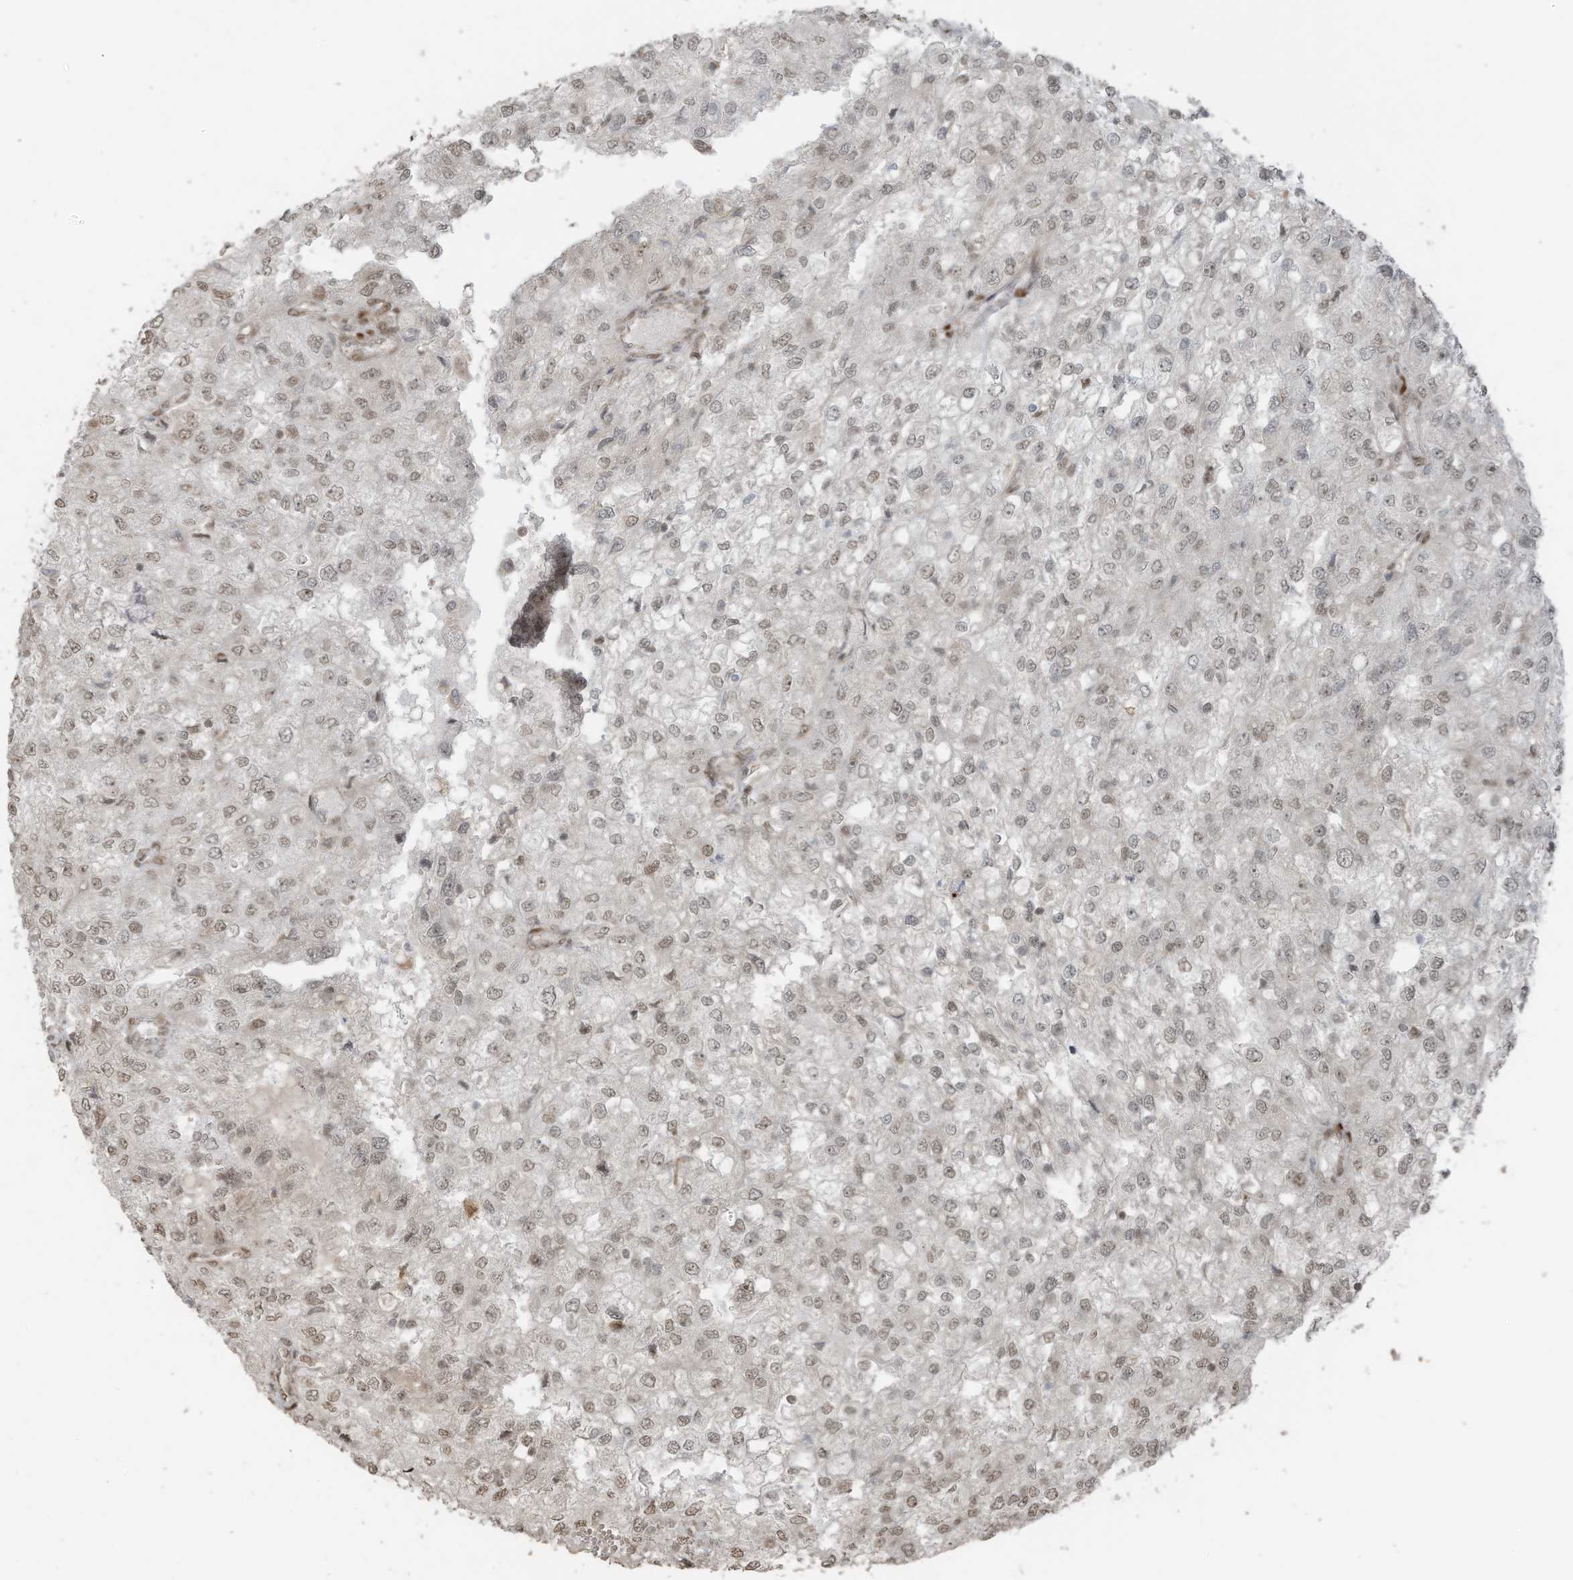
{"staining": {"intensity": "weak", "quantity": "25%-75%", "location": "nuclear"}, "tissue": "renal cancer", "cell_type": "Tumor cells", "image_type": "cancer", "snomed": [{"axis": "morphology", "description": "Adenocarcinoma, NOS"}, {"axis": "topography", "description": "Kidney"}], "caption": "Immunohistochemical staining of human renal cancer (adenocarcinoma) exhibits weak nuclear protein expression in about 25%-75% of tumor cells.", "gene": "PCNP", "patient": {"sex": "female", "age": 54}}